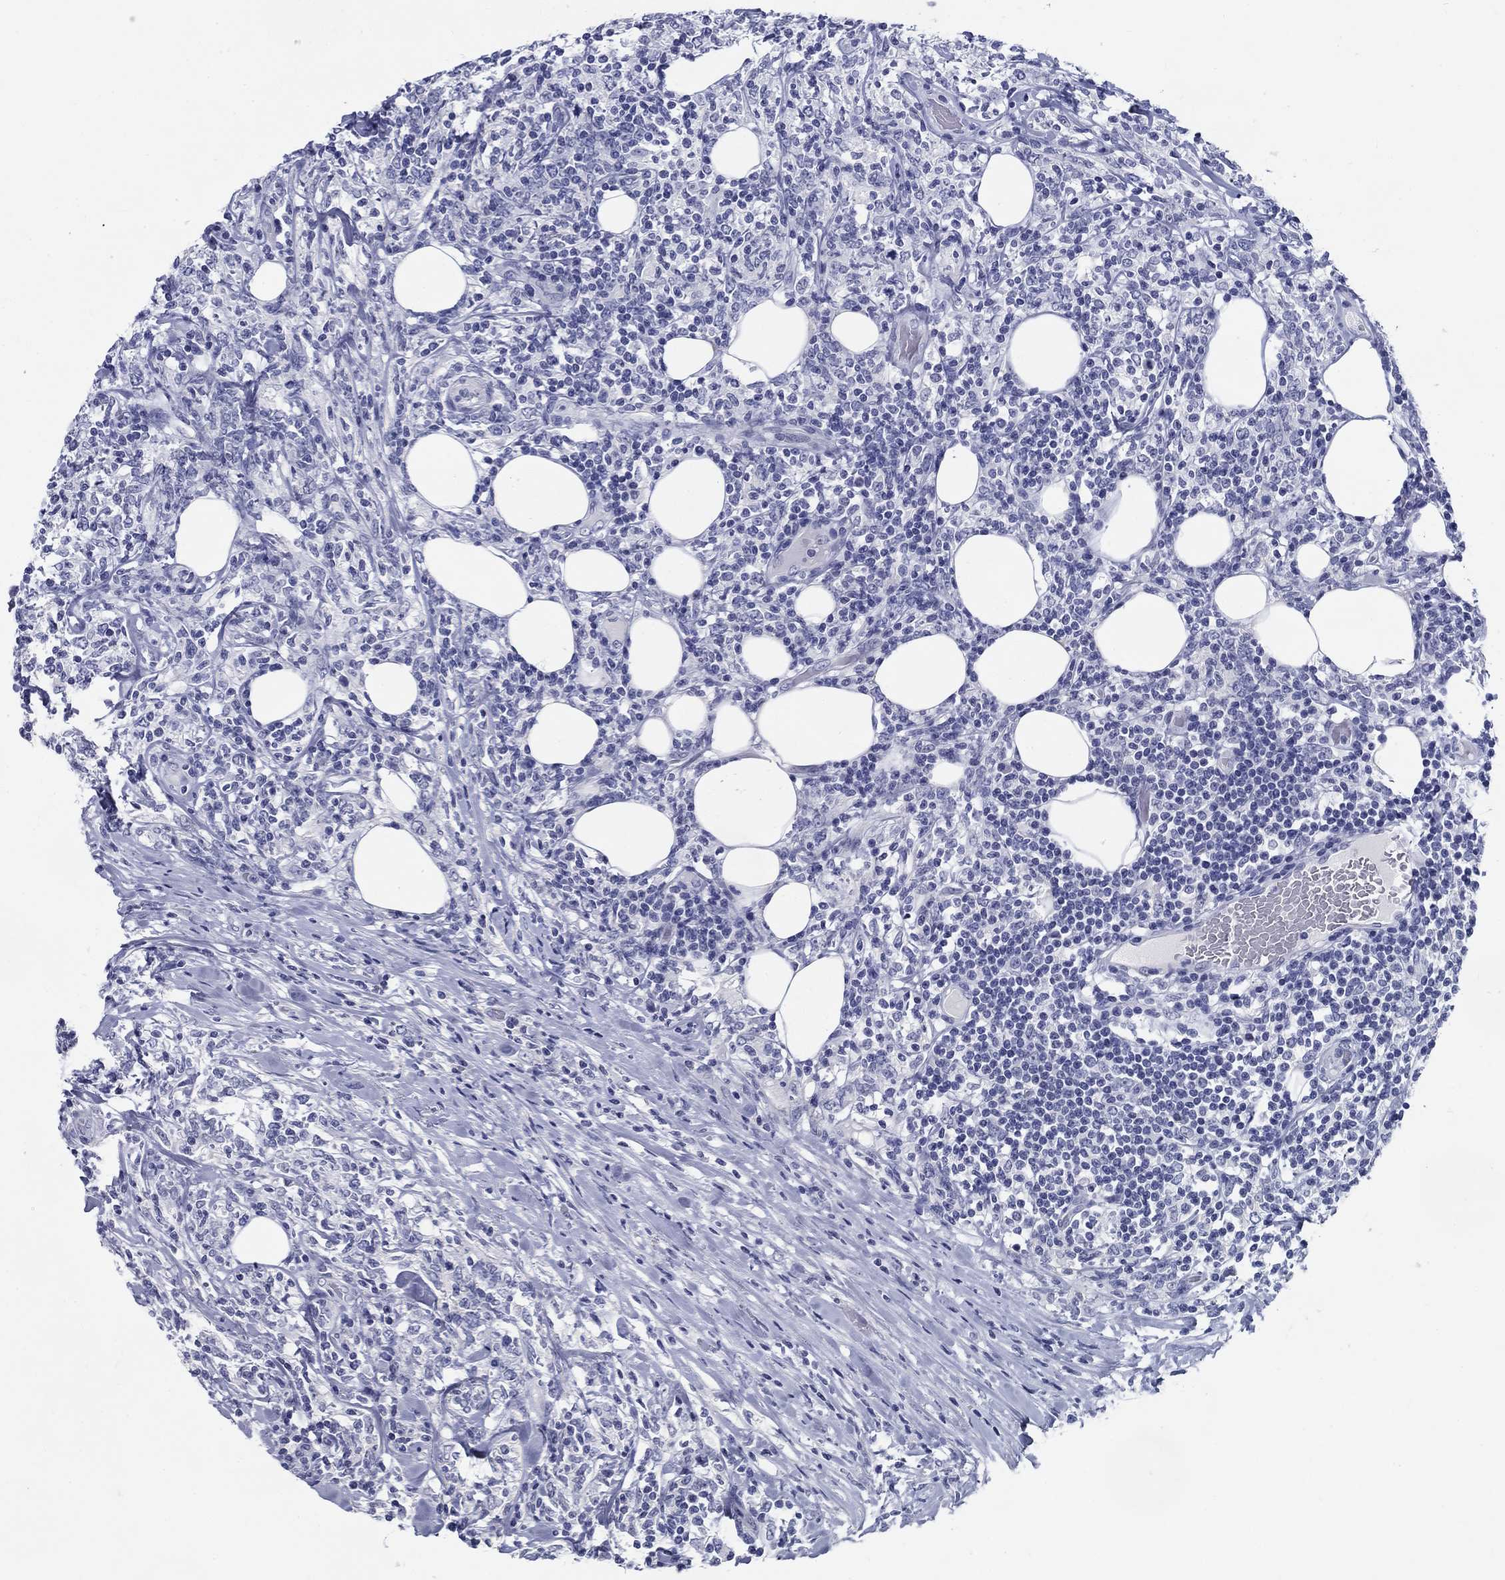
{"staining": {"intensity": "negative", "quantity": "none", "location": "none"}, "tissue": "lymphoma", "cell_type": "Tumor cells", "image_type": "cancer", "snomed": [{"axis": "morphology", "description": "Malignant lymphoma, non-Hodgkin's type, High grade"}, {"axis": "topography", "description": "Lymph node"}], "caption": "High power microscopy photomicrograph of an immunohistochemistry (IHC) histopathology image of lymphoma, revealing no significant expression in tumor cells.", "gene": "C4orf19", "patient": {"sex": "female", "age": 84}}